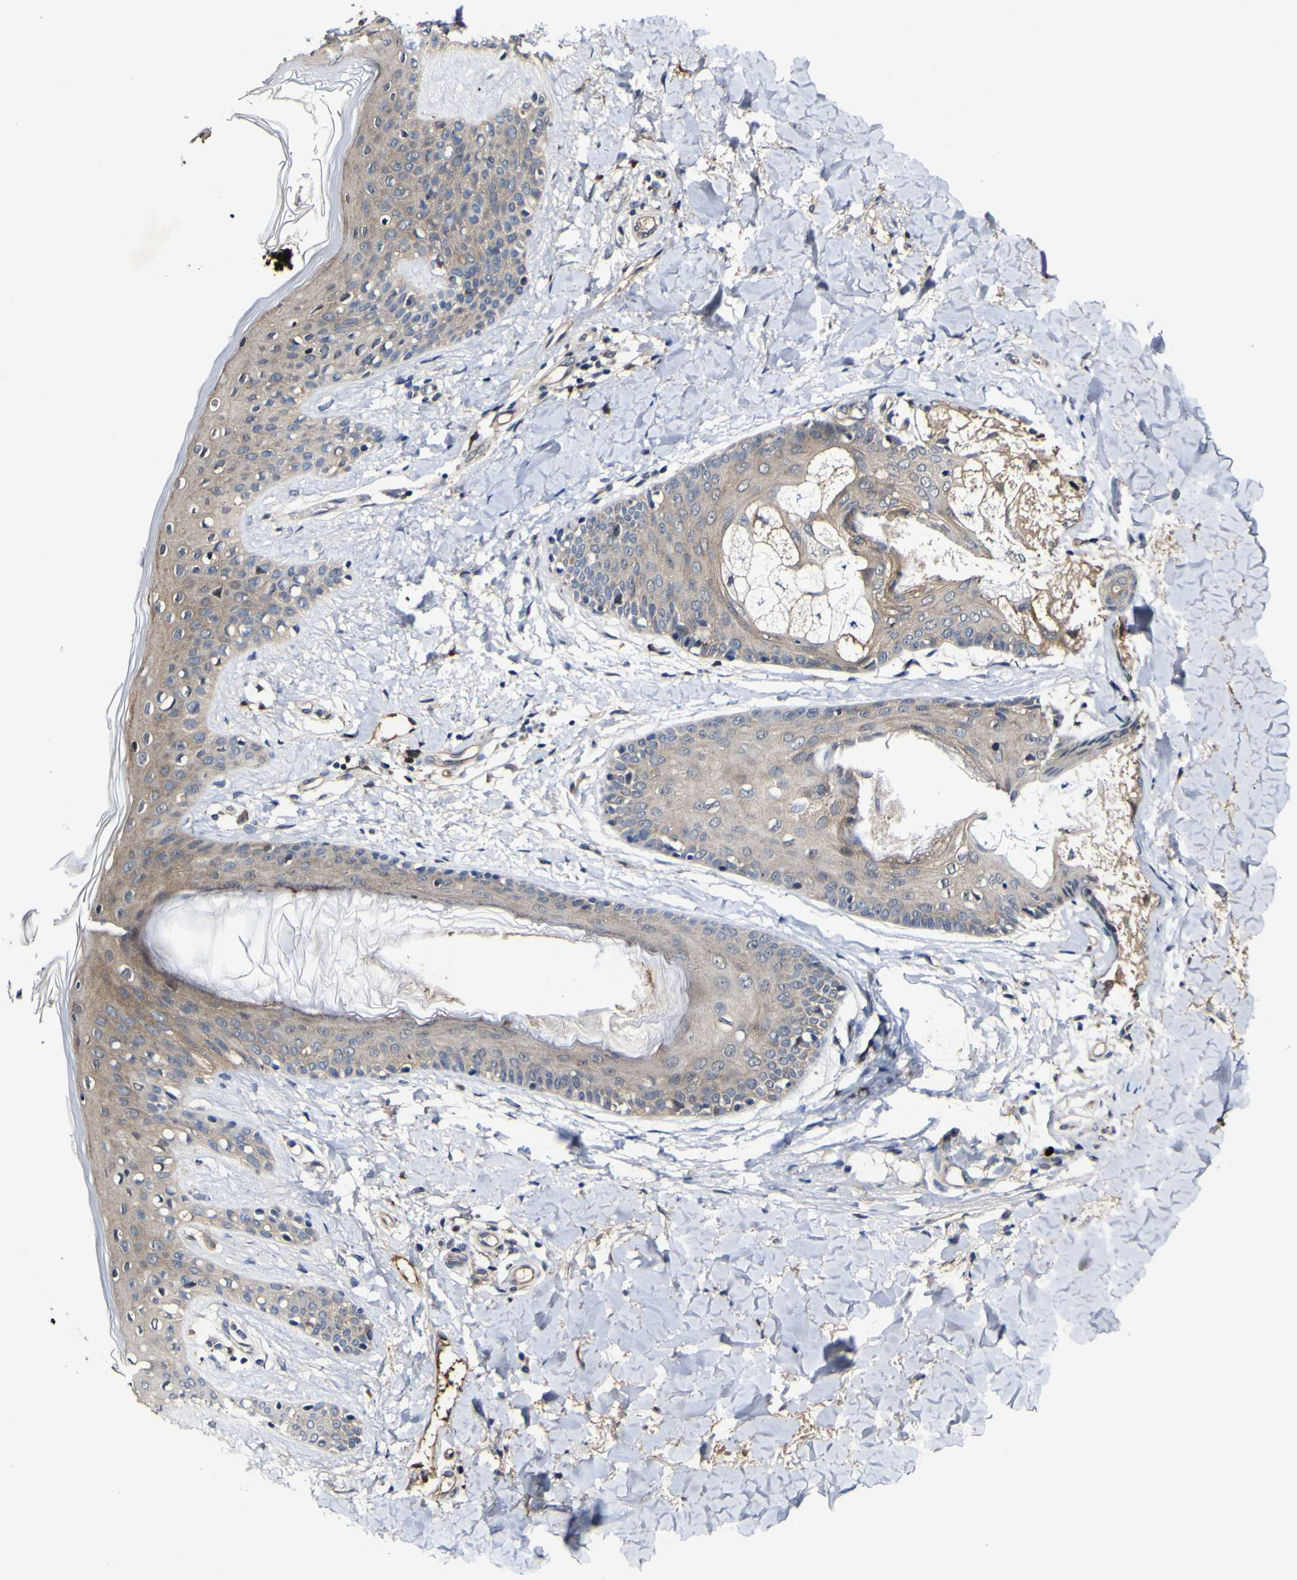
{"staining": {"intensity": "moderate", "quantity": "25%-75%", "location": "cytoplasmic/membranous"}, "tissue": "skin", "cell_type": "Fibroblasts", "image_type": "normal", "snomed": [{"axis": "morphology", "description": "Normal tissue, NOS"}, {"axis": "topography", "description": "Skin"}], "caption": "A high-resolution histopathology image shows immunohistochemistry staining of benign skin, which shows moderate cytoplasmic/membranous staining in about 25%-75% of fibroblasts.", "gene": "CCL2", "patient": {"sex": "male", "age": 16}}